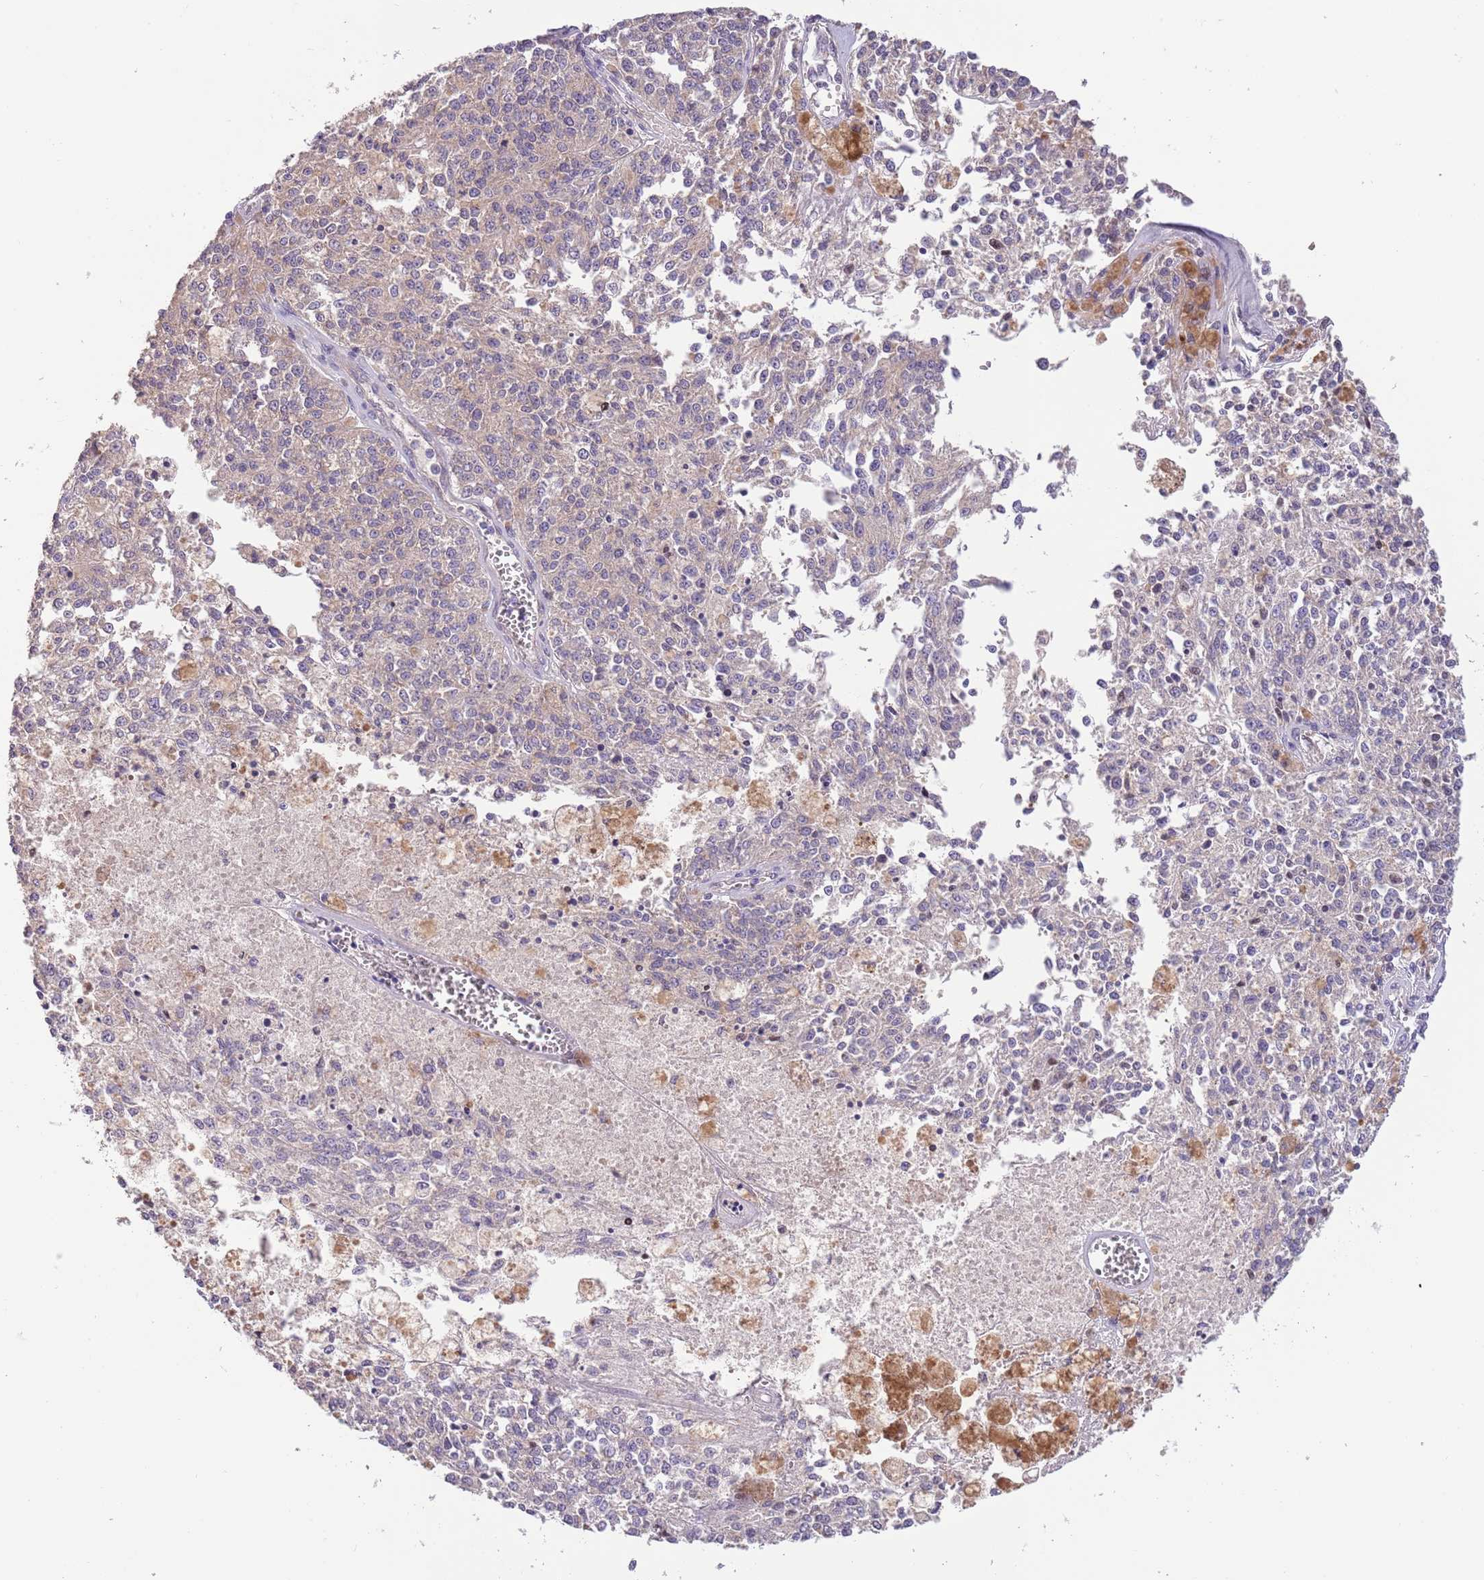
{"staining": {"intensity": "negative", "quantity": "none", "location": "none"}, "tissue": "melanoma", "cell_type": "Tumor cells", "image_type": "cancer", "snomed": [{"axis": "morphology", "description": "Malignant melanoma, NOS"}, {"axis": "topography", "description": "Skin"}], "caption": "Tumor cells are negative for brown protein staining in malignant melanoma.", "gene": "ZNF658", "patient": {"sex": "female", "age": 64}}